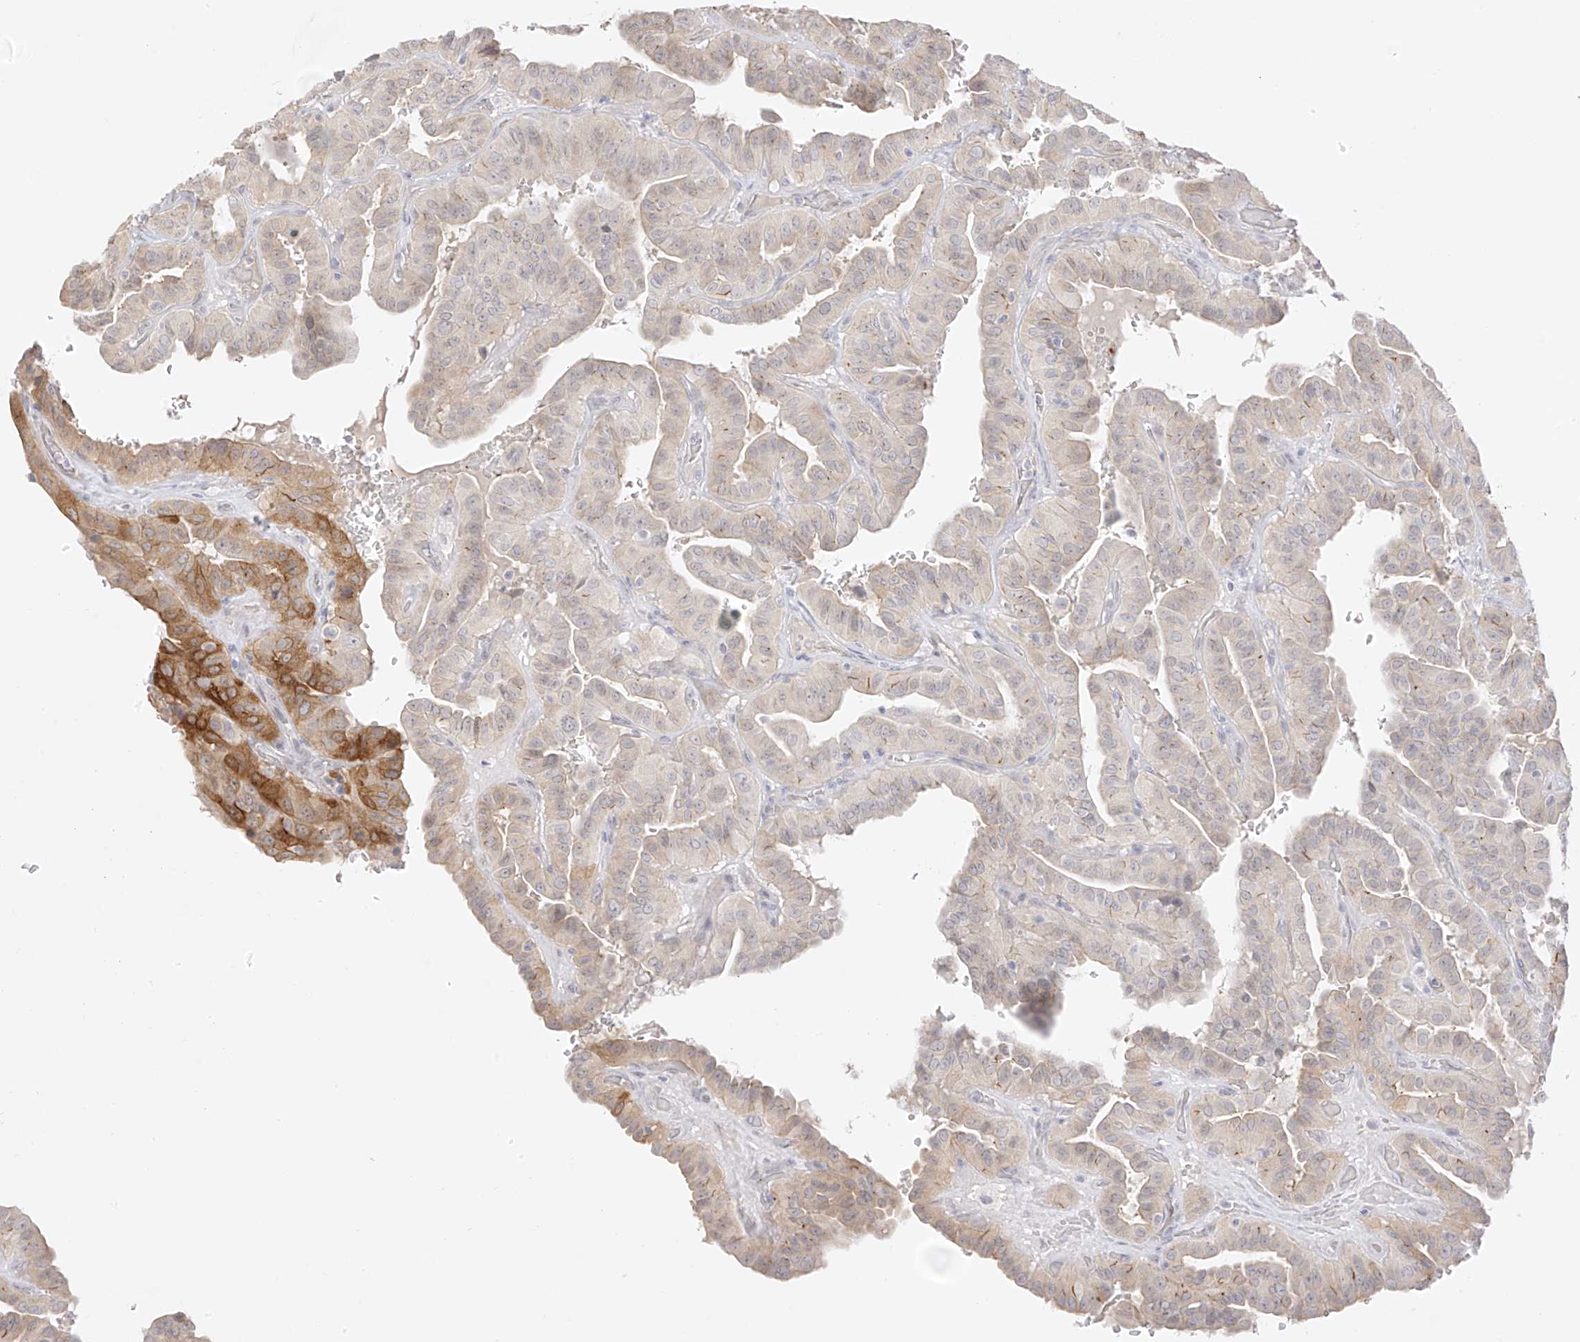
{"staining": {"intensity": "moderate", "quantity": "25%-75%", "location": "cytoplasmic/membranous"}, "tissue": "thyroid cancer", "cell_type": "Tumor cells", "image_type": "cancer", "snomed": [{"axis": "morphology", "description": "Papillary adenocarcinoma, NOS"}, {"axis": "topography", "description": "Thyroid gland"}], "caption": "A high-resolution micrograph shows immunohistochemistry (IHC) staining of thyroid cancer (papillary adenocarcinoma), which exhibits moderate cytoplasmic/membranous staining in about 25%-75% of tumor cells. The staining was performed using DAB, with brown indicating positive protein expression. Nuclei are stained blue with hematoxylin.", "gene": "DCDC2", "patient": {"sex": "male", "age": 77}}